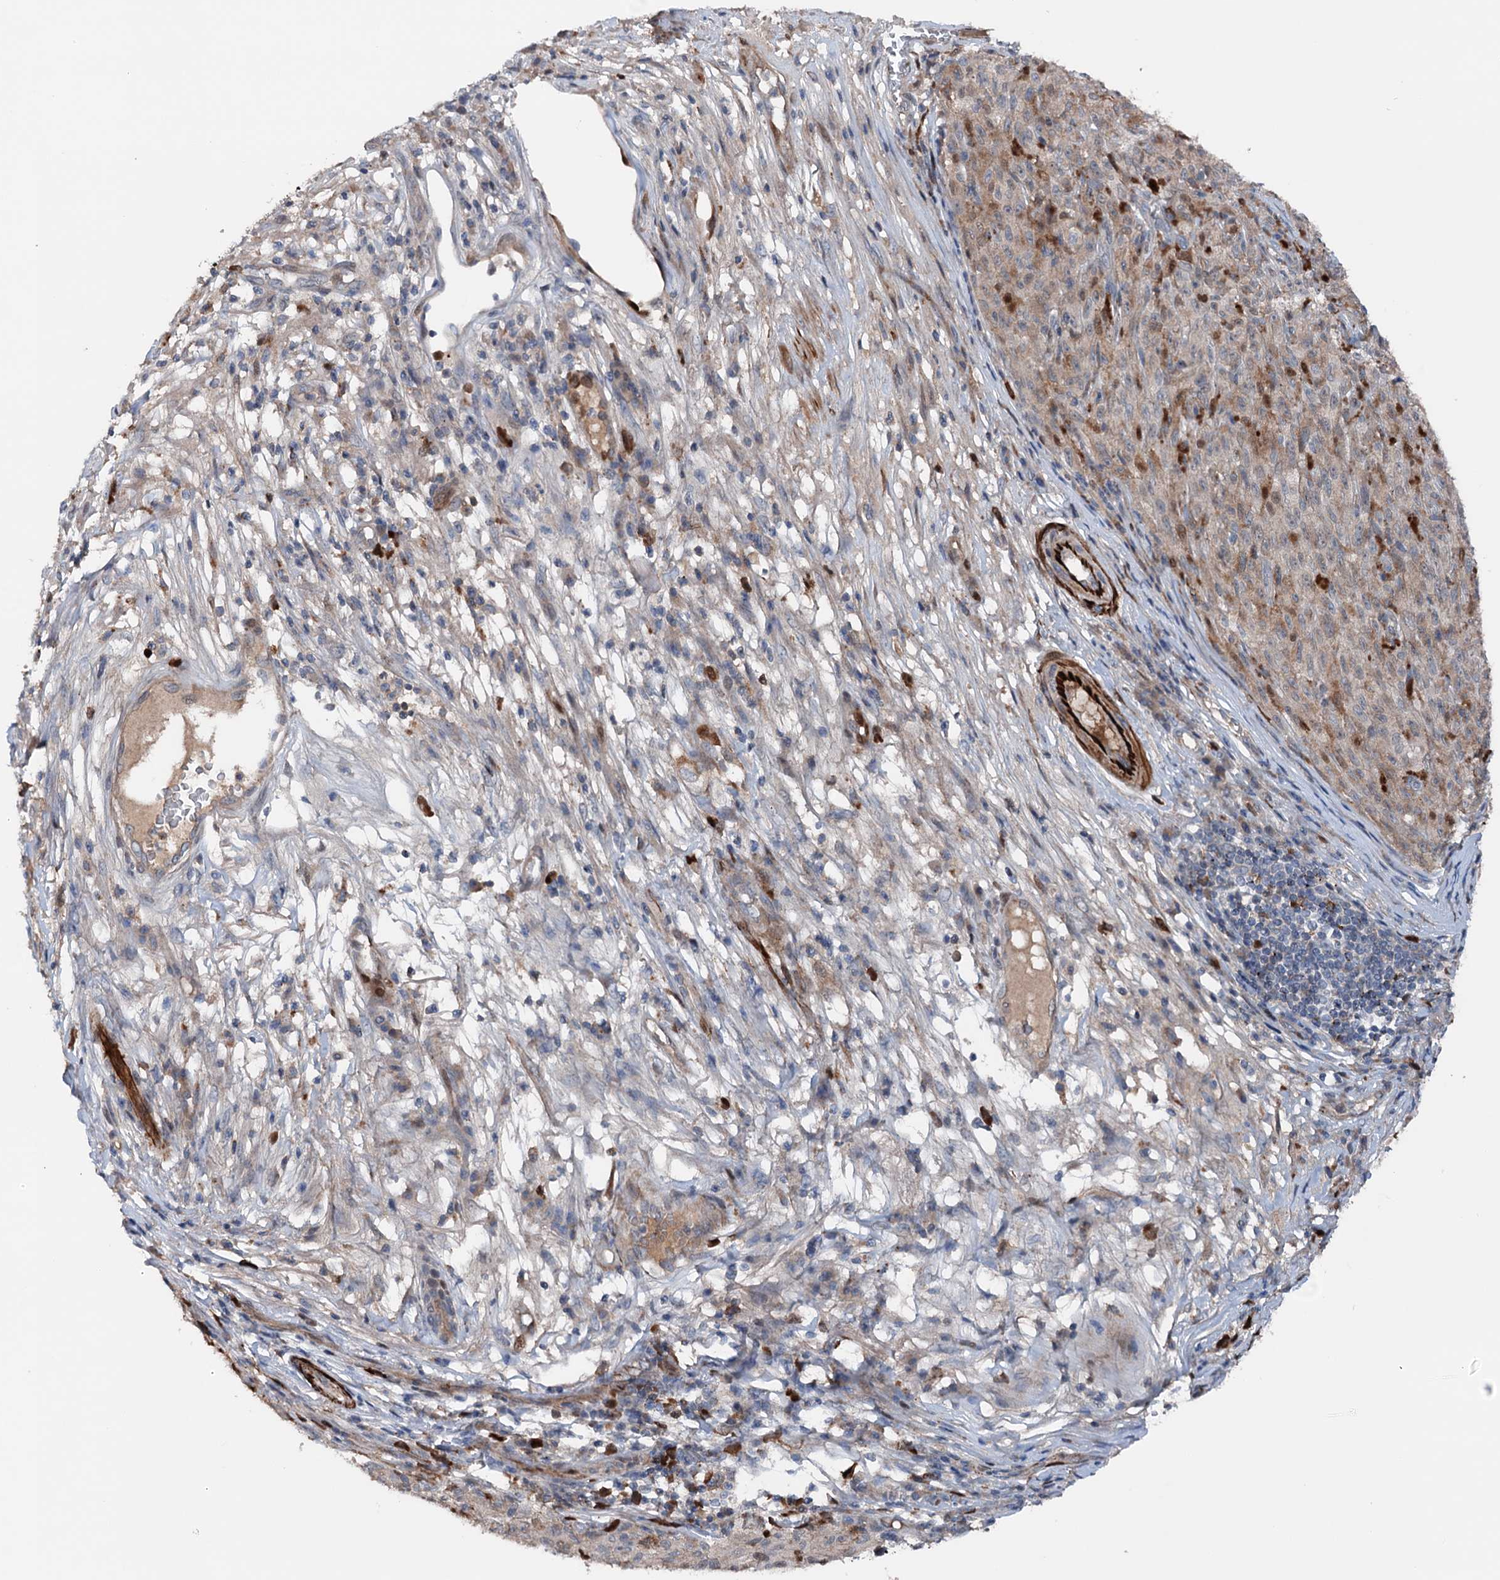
{"staining": {"intensity": "weak", "quantity": "25%-75%", "location": "cytoplasmic/membranous"}, "tissue": "melanoma", "cell_type": "Tumor cells", "image_type": "cancer", "snomed": [{"axis": "morphology", "description": "Malignant melanoma, NOS"}, {"axis": "topography", "description": "Skin"}], "caption": "High-magnification brightfield microscopy of malignant melanoma stained with DAB (3,3'-diaminobenzidine) (brown) and counterstained with hematoxylin (blue). tumor cells exhibit weak cytoplasmic/membranous positivity is seen in approximately25%-75% of cells.", "gene": "NCAPD2", "patient": {"sex": "female", "age": 82}}